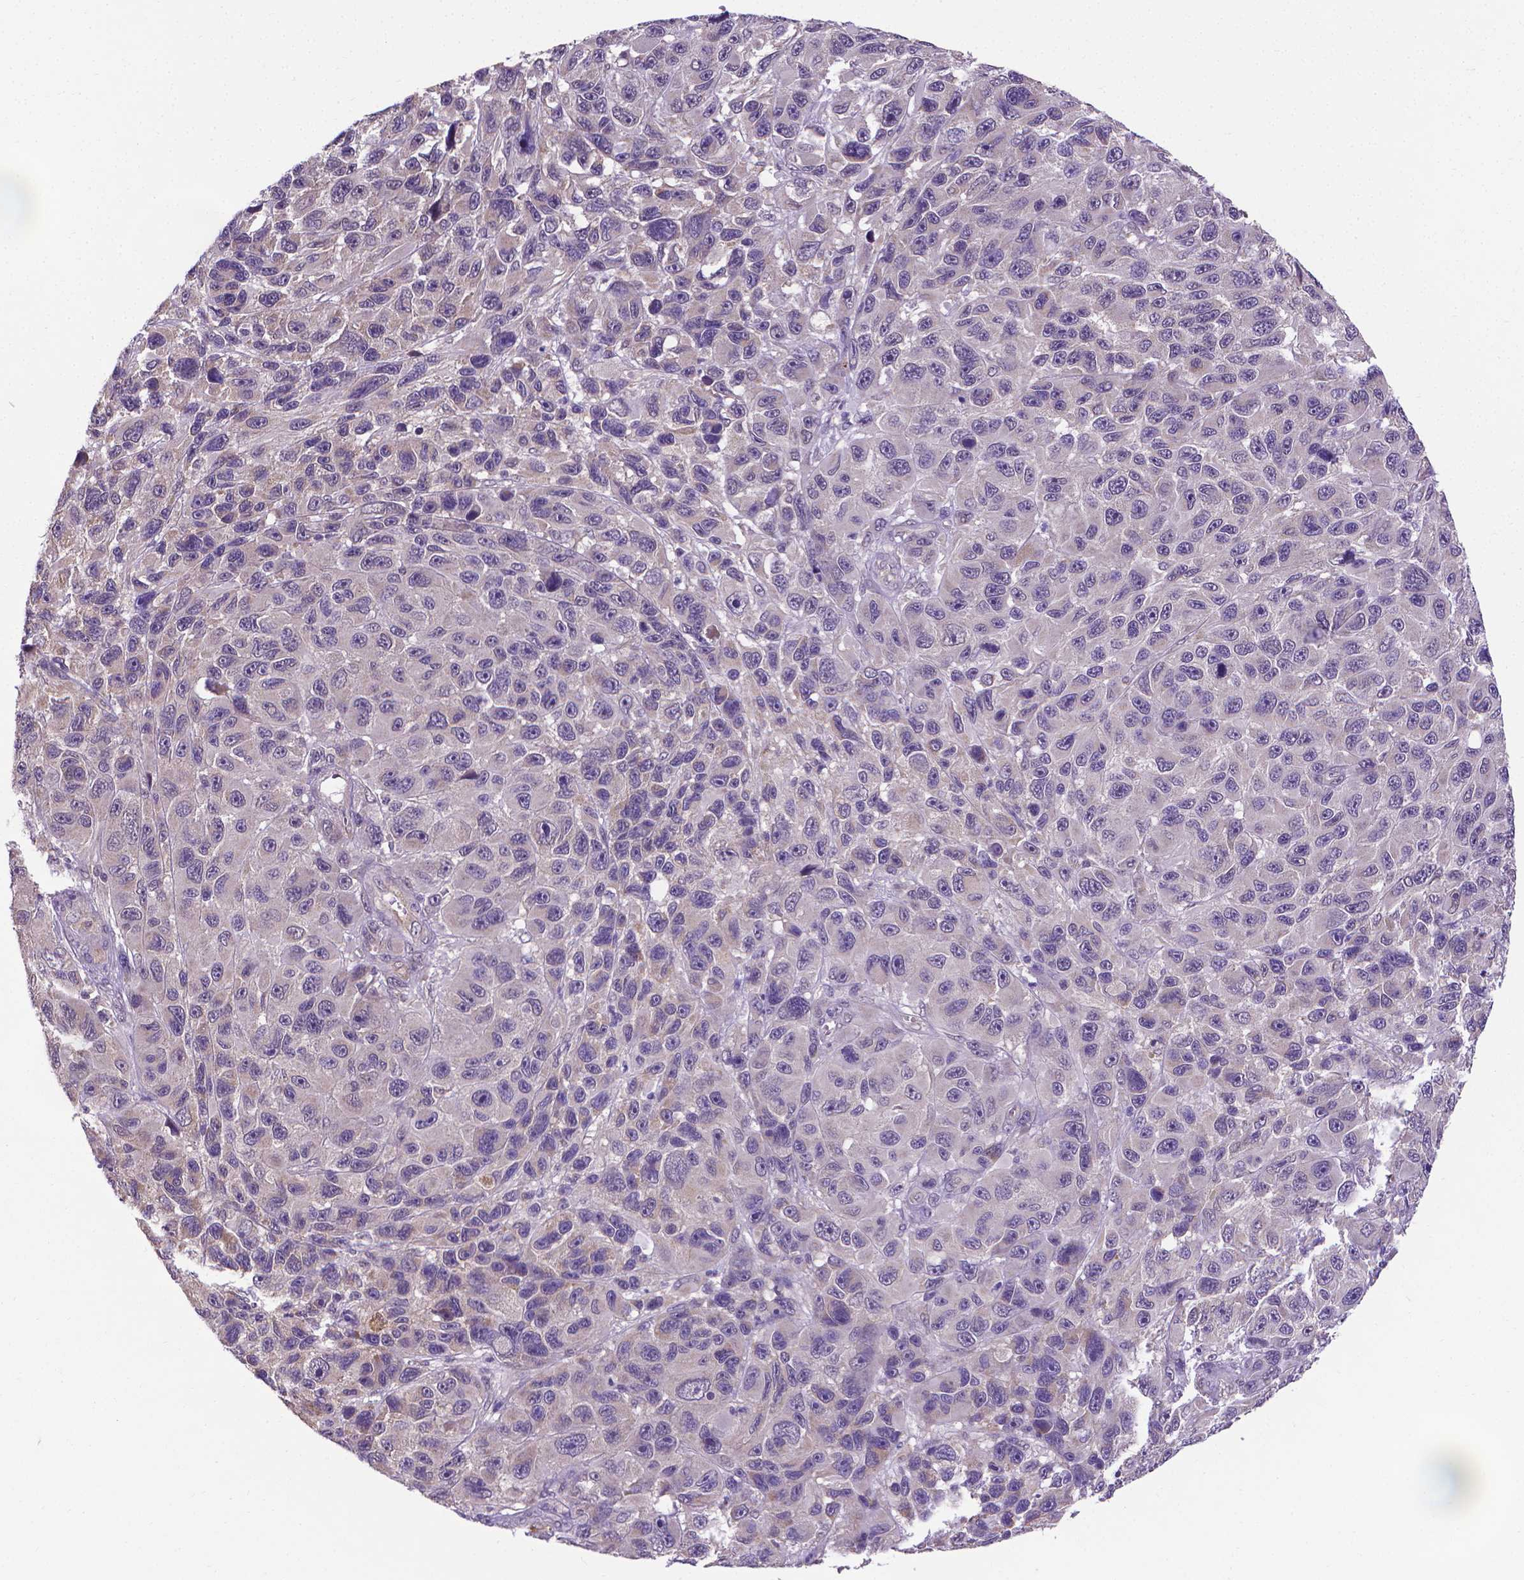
{"staining": {"intensity": "negative", "quantity": "none", "location": "none"}, "tissue": "melanoma", "cell_type": "Tumor cells", "image_type": "cancer", "snomed": [{"axis": "morphology", "description": "Malignant melanoma, NOS"}, {"axis": "topography", "description": "Skin"}], "caption": "Tumor cells show no significant staining in malignant melanoma.", "gene": "GPR63", "patient": {"sex": "male", "age": 53}}